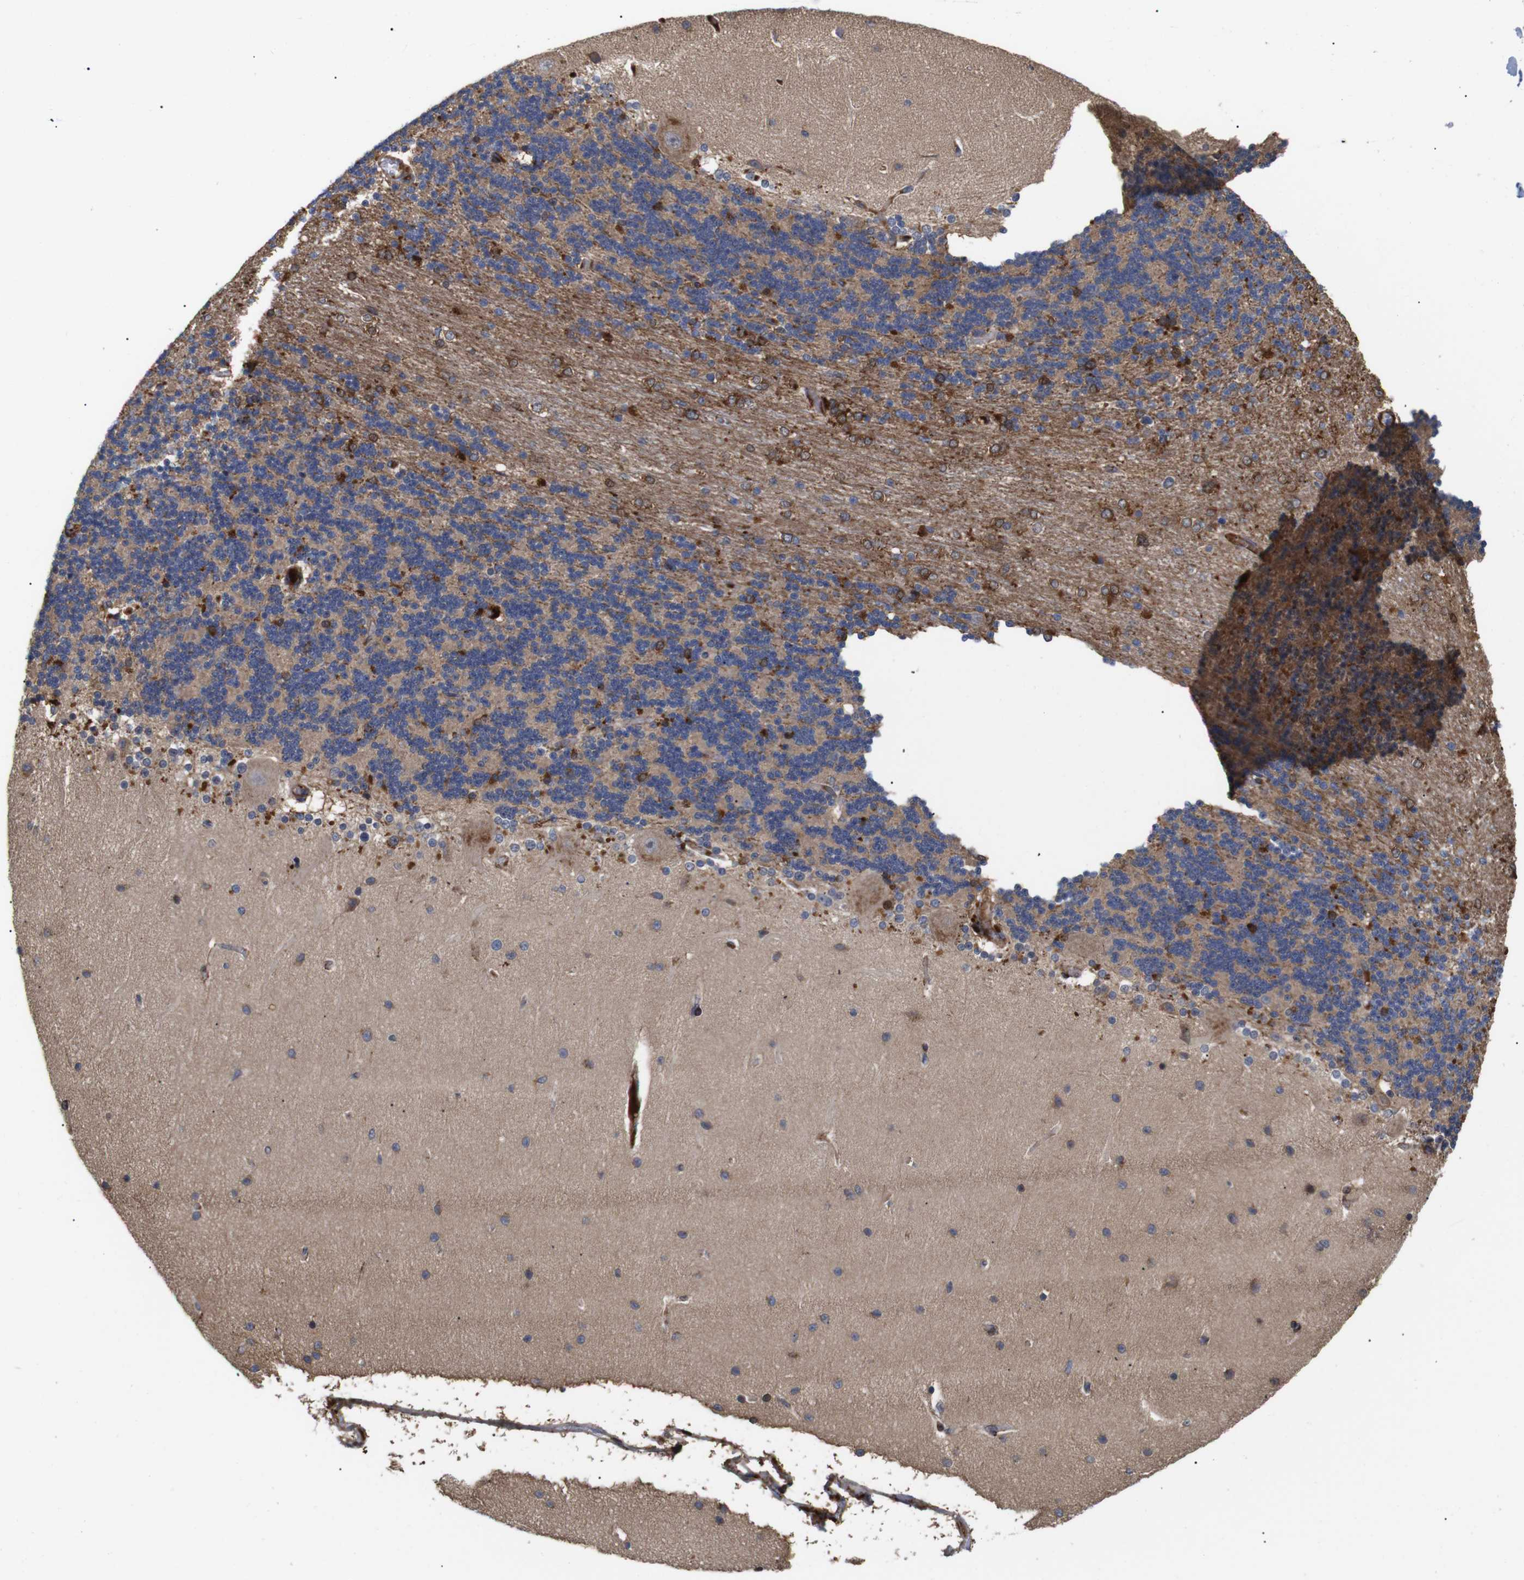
{"staining": {"intensity": "strong", "quantity": "<25%", "location": "cytoplasmic/membranous"}, "tissue": "cerebellum", "cell_type": "Cells in granular layer", "image_type": "normal", "snomed": [{"axis": "morphology", "description": "Normal tissue, NOS"}, {"axis": "topography", "description": "Cerebellum"}], "caption": "DAB (3,3'-diaminobenzidine) immunohistochemical staining of normal human cerebellum exhibits strong cytoplasmic/membranous protein staining in approximately <25% of cells in granular layer.", "gene": "SPRY3", "patient": {"sex": "female", "age": 54}}